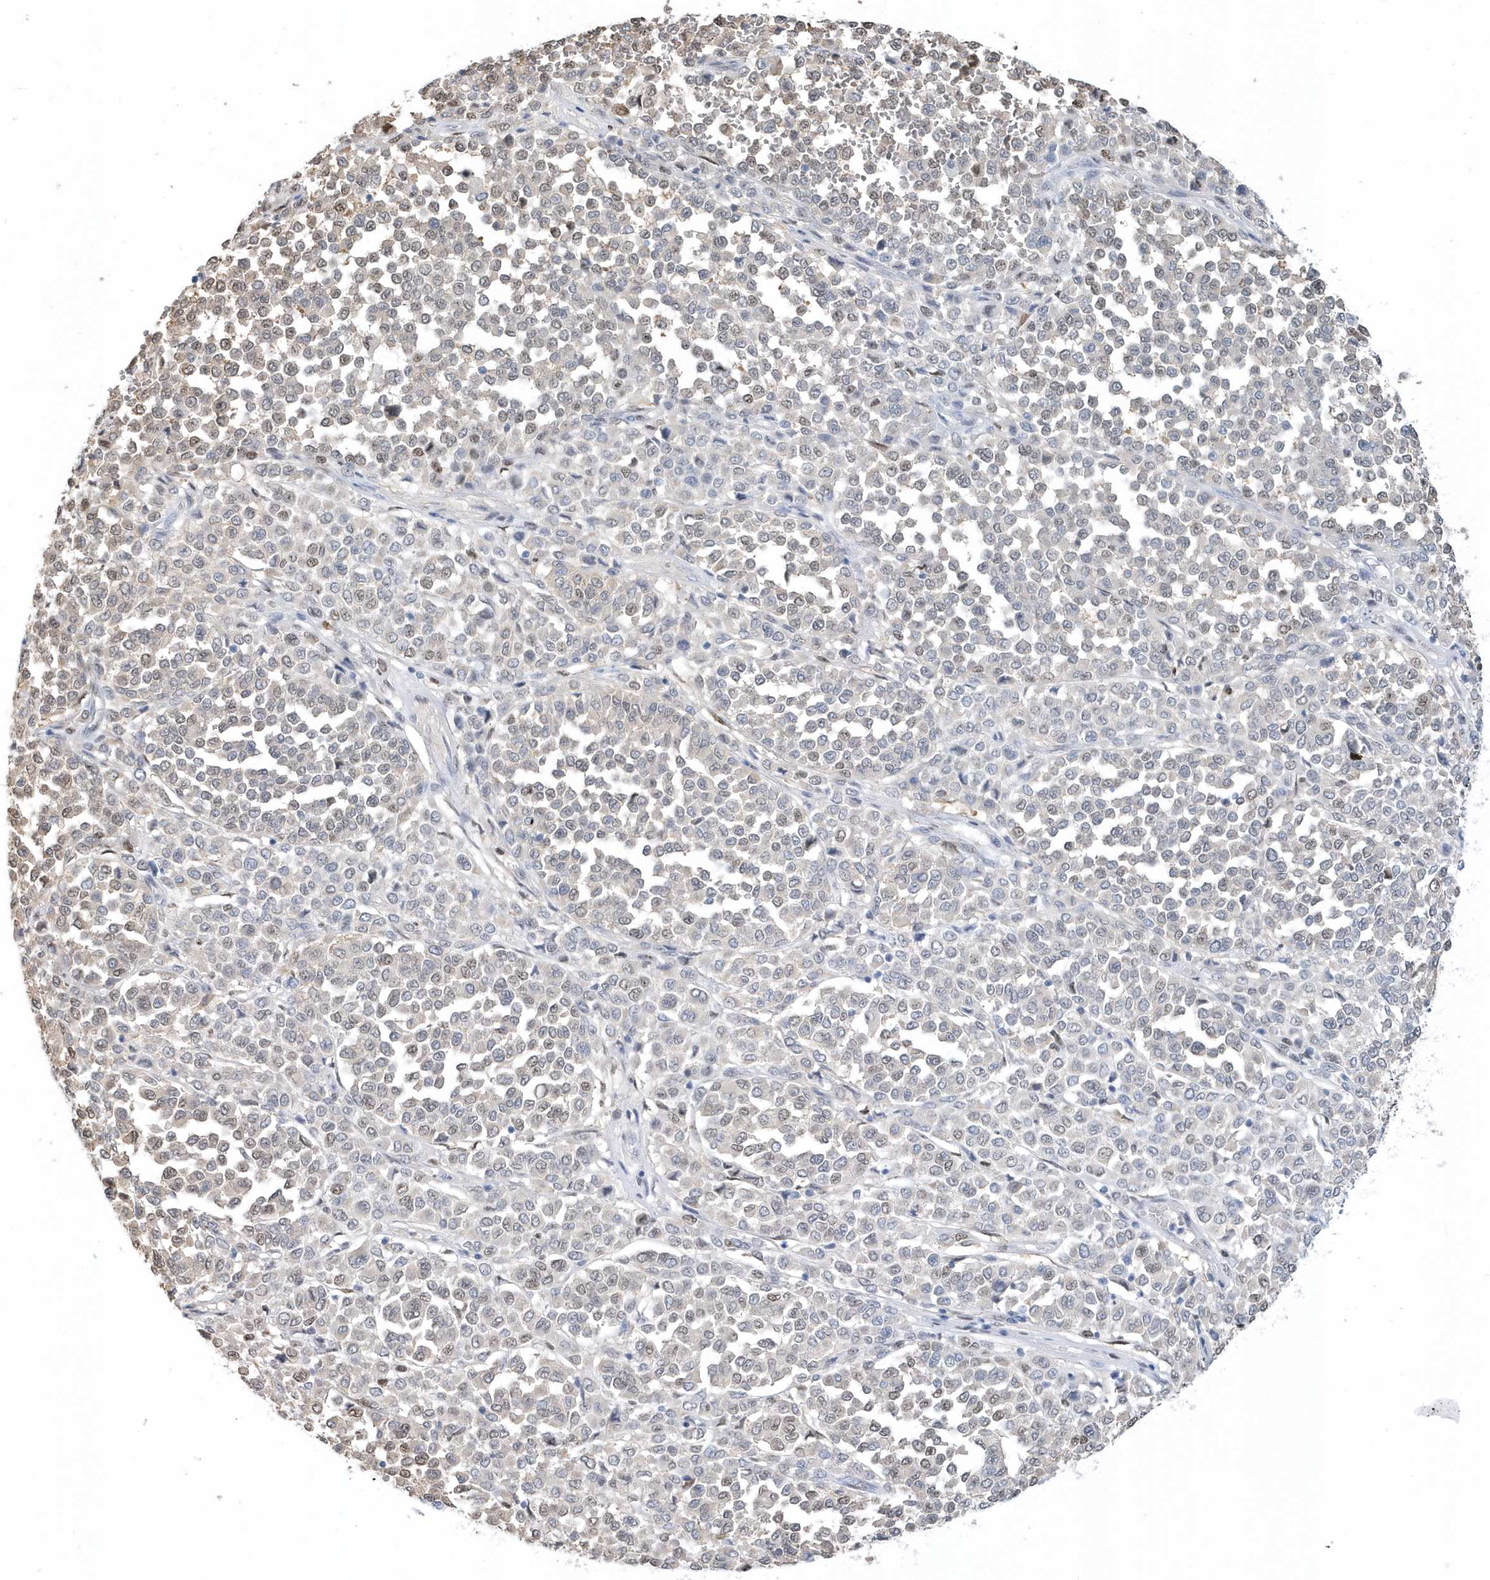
{"staining": {"intensity": "negative", "quantity": "none", "location": "none"}, "tissue": "melanoma", "cell_type": "Tumor cells", "image_type": "cancer", "snomed": [{"axis": "morphology", "description": "Malignant melanoma, Metastatic site"}, {"axis": "topography", "description": "Pancreas"}], "caption": "The histopathology image reveals no significant positivity in tumor cells of malignant melanoma (metastatic site).", "gene": "MACROH2A2", "patient": {"sex": "female", "age": 30}}